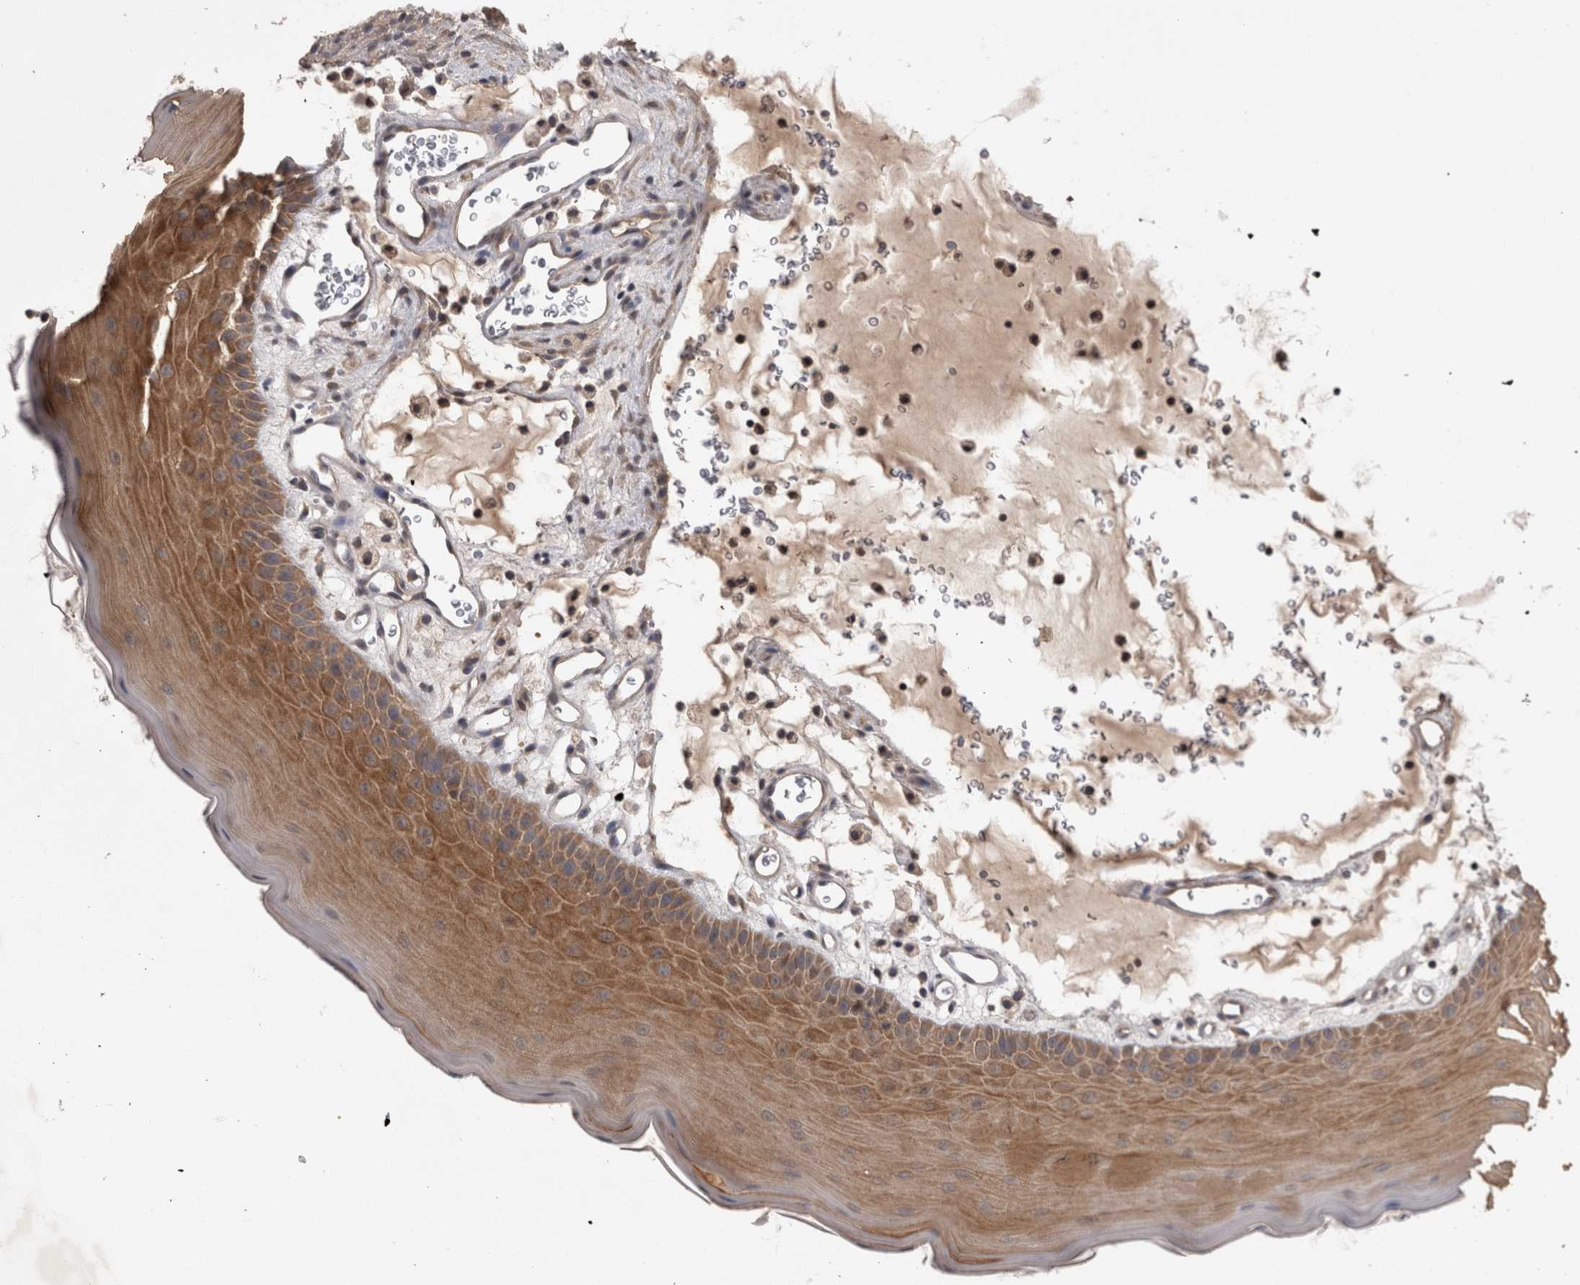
{"staining": {"intensity": "moderate", "quantity": ">75%", "location": "cytoplasmic/membranous"}, "tissue": "oral mucosa", "cell_type": "Squamous epithelial cells", "image_type": "normal", "snomed": [{"axis": "morphology", "description": "Normal tissue, NOS"}, {"axis": "topography", "description": "Oral tissue"}], "caption": "Oral mucosa was stained to show a protein in brown. There is medium levels of moderate cytoplasmic/membranous expression in approximately >75% of squamous epithelial cells.", "gene": "ZNF114", "patient": {"sex": "male", "age": 13}}